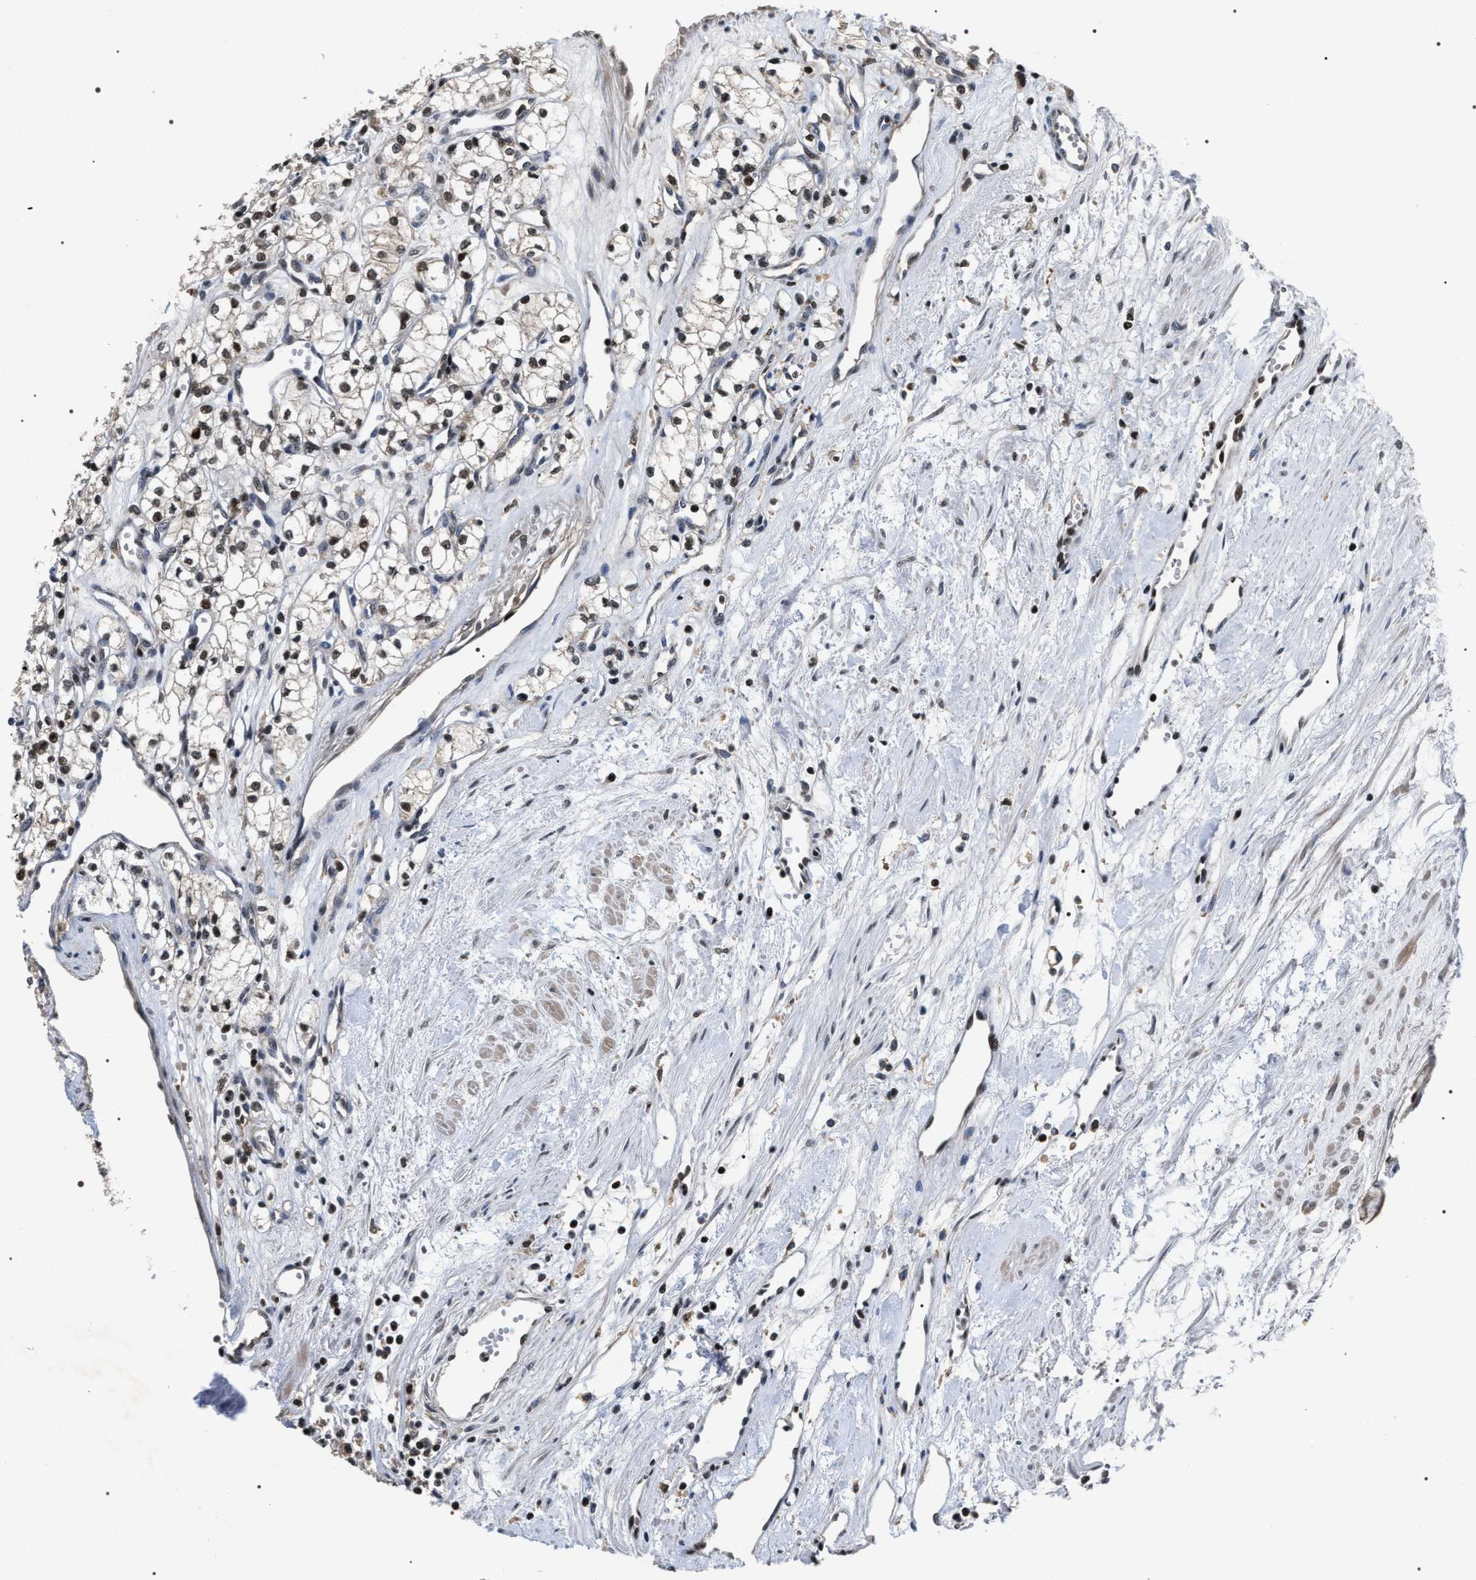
{"staining": {"intensity": "strong", "quantity": ">75%", "location": "nuclear"}, "tissue": "renal cancer", "cell_type": "Tumor cells", "image_type": "cancer", "snomed": [{"axis": "morphology", "description": "Adenocarcinoma, NOS"}, {"axis": "topography", "description": "Kidney"}], "caption": "Human adenocarcinoma (renal) stained with a protein marker shows strong staining in tumor cells.", "gene": "C7orf25", "patient": {"sex": "male", "age": 59}}